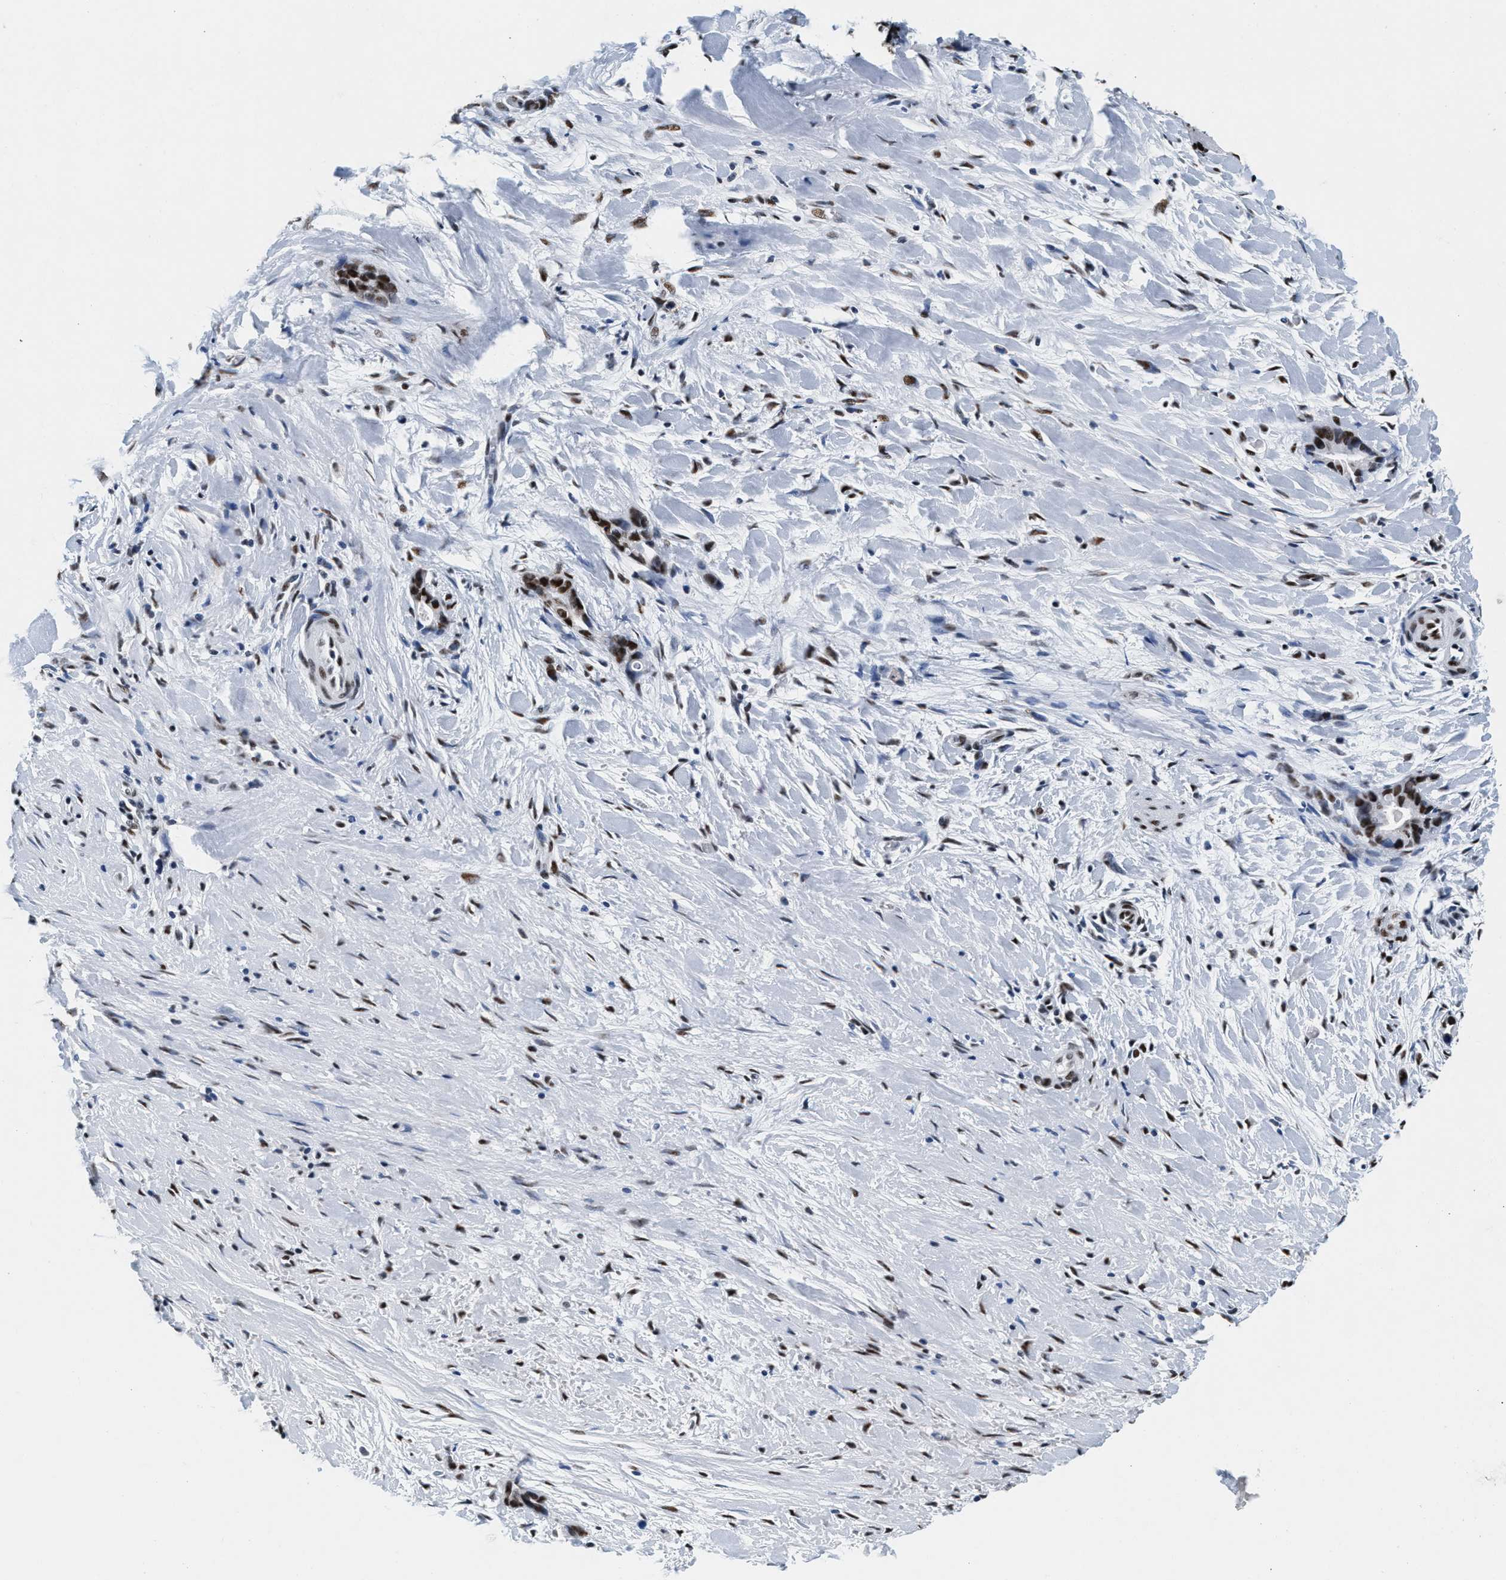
{"staining": {"intensity": "strong", "quantity": ">75%", "location": "nuclear"}, "tissue": "liver cancer", "cell_type": "Tumor cells", "image_type": "cancer", "snomed": [{"axis": "morphology", "description": "Cholangiocarcinoma"}, {"axis": "topography", "description": "Liver"}], "caption": "Immunohistochemical staining of human liver cancer reveals high levels of strong nuclear protein positivity in approximately >75% of tumor cells.", "gene": "RAD50", "patient": {"sex": "female", "age": 55}}